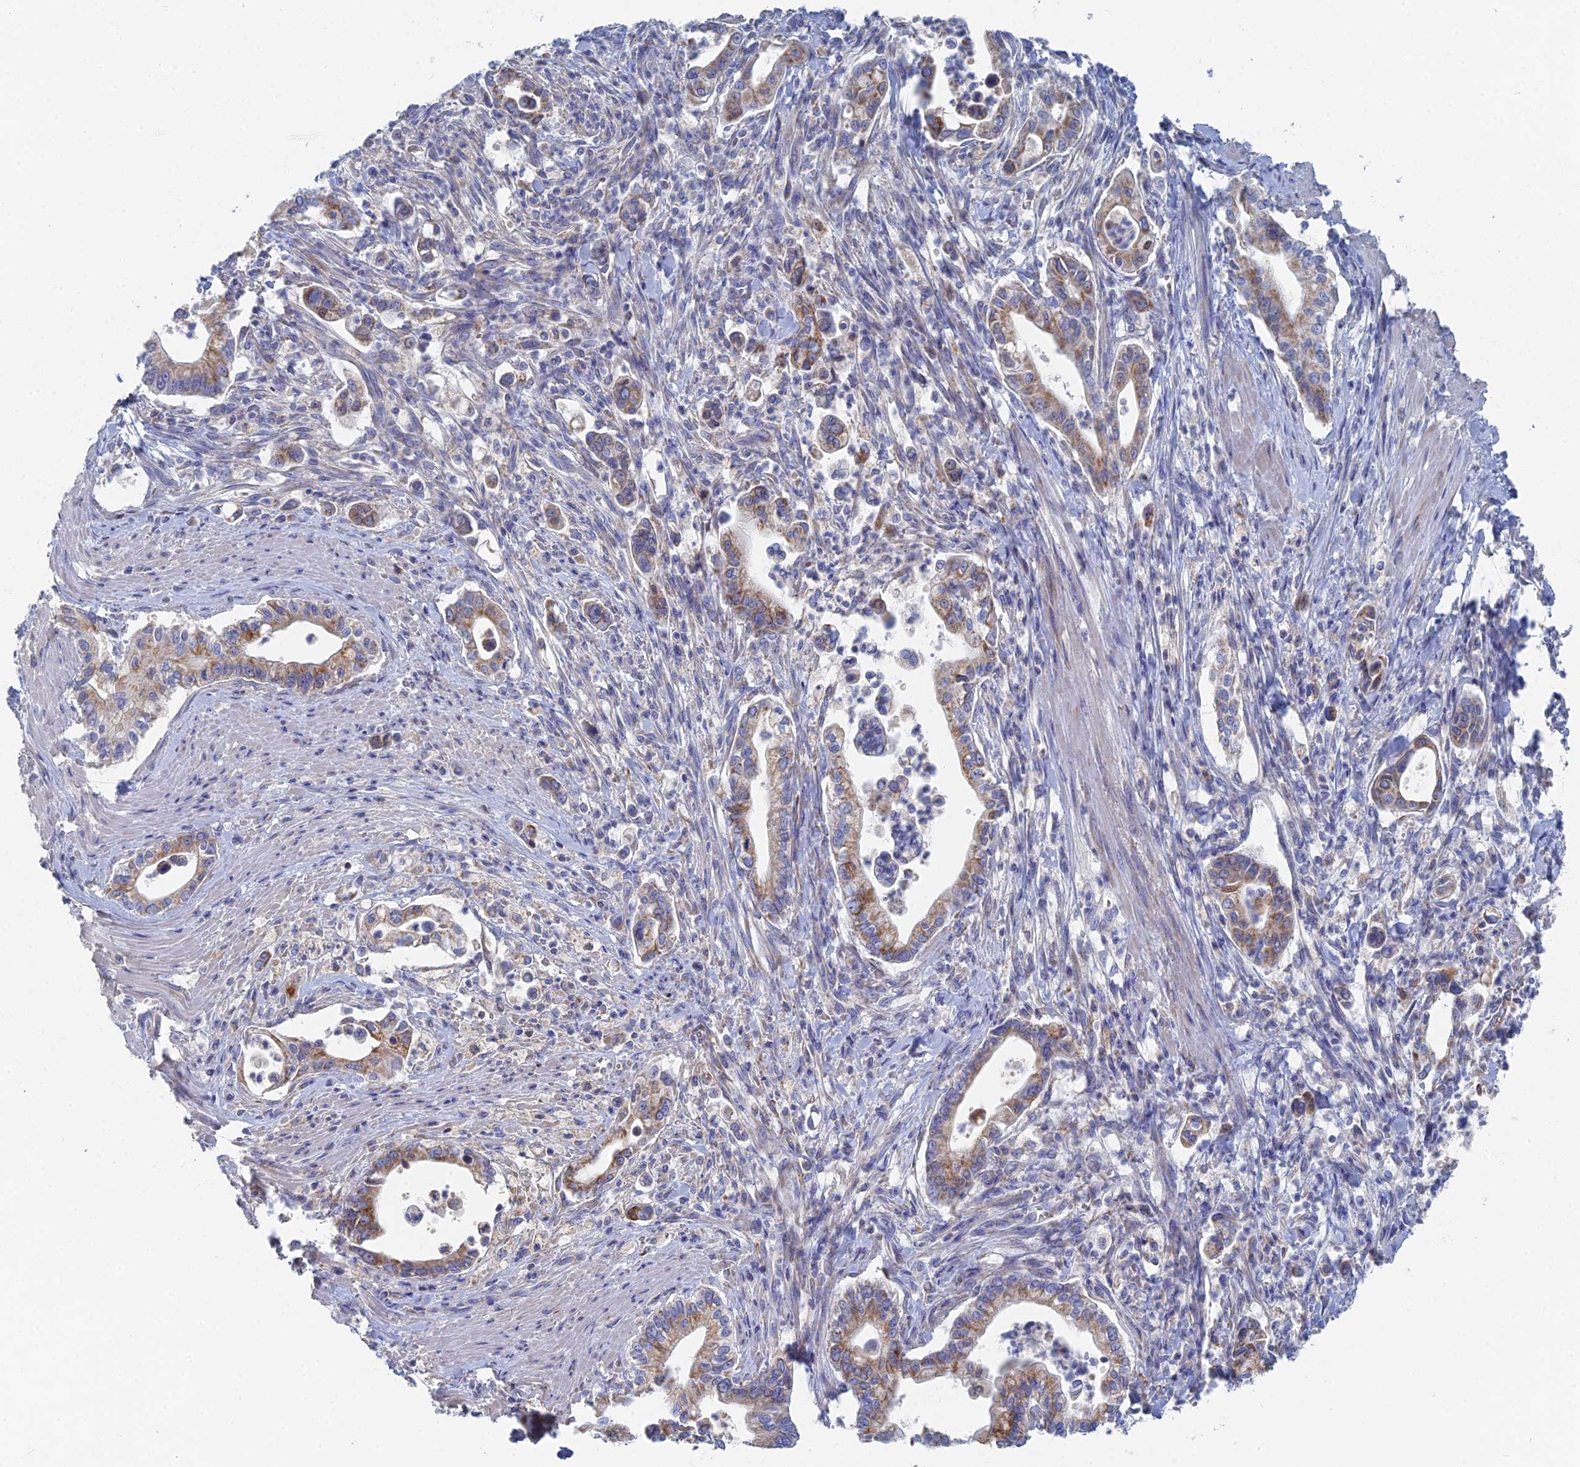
{"staining": {"intensity": "moderate", "quantity": "25%-75%", "location": "cytoplasmic/membranous"}, "tissue": "pancreatic cancer", "cell_type": "Tumor cells", "image_type": "cancer", "snomed": [{"axis": "morphology", "description": "Adenocarcinoma, NOS"}, {"axis": "topography", "description": "Pancreas"}], "caption": "The micrograph demonstrates a brown stain indicating the presence of a protein in the cytoplasmic/membranous of tumor cells in pancreatic cancer (adenocarcinoma).", "gene": "HIGD1A", "patient": {"sex": "male", "age": 78}}